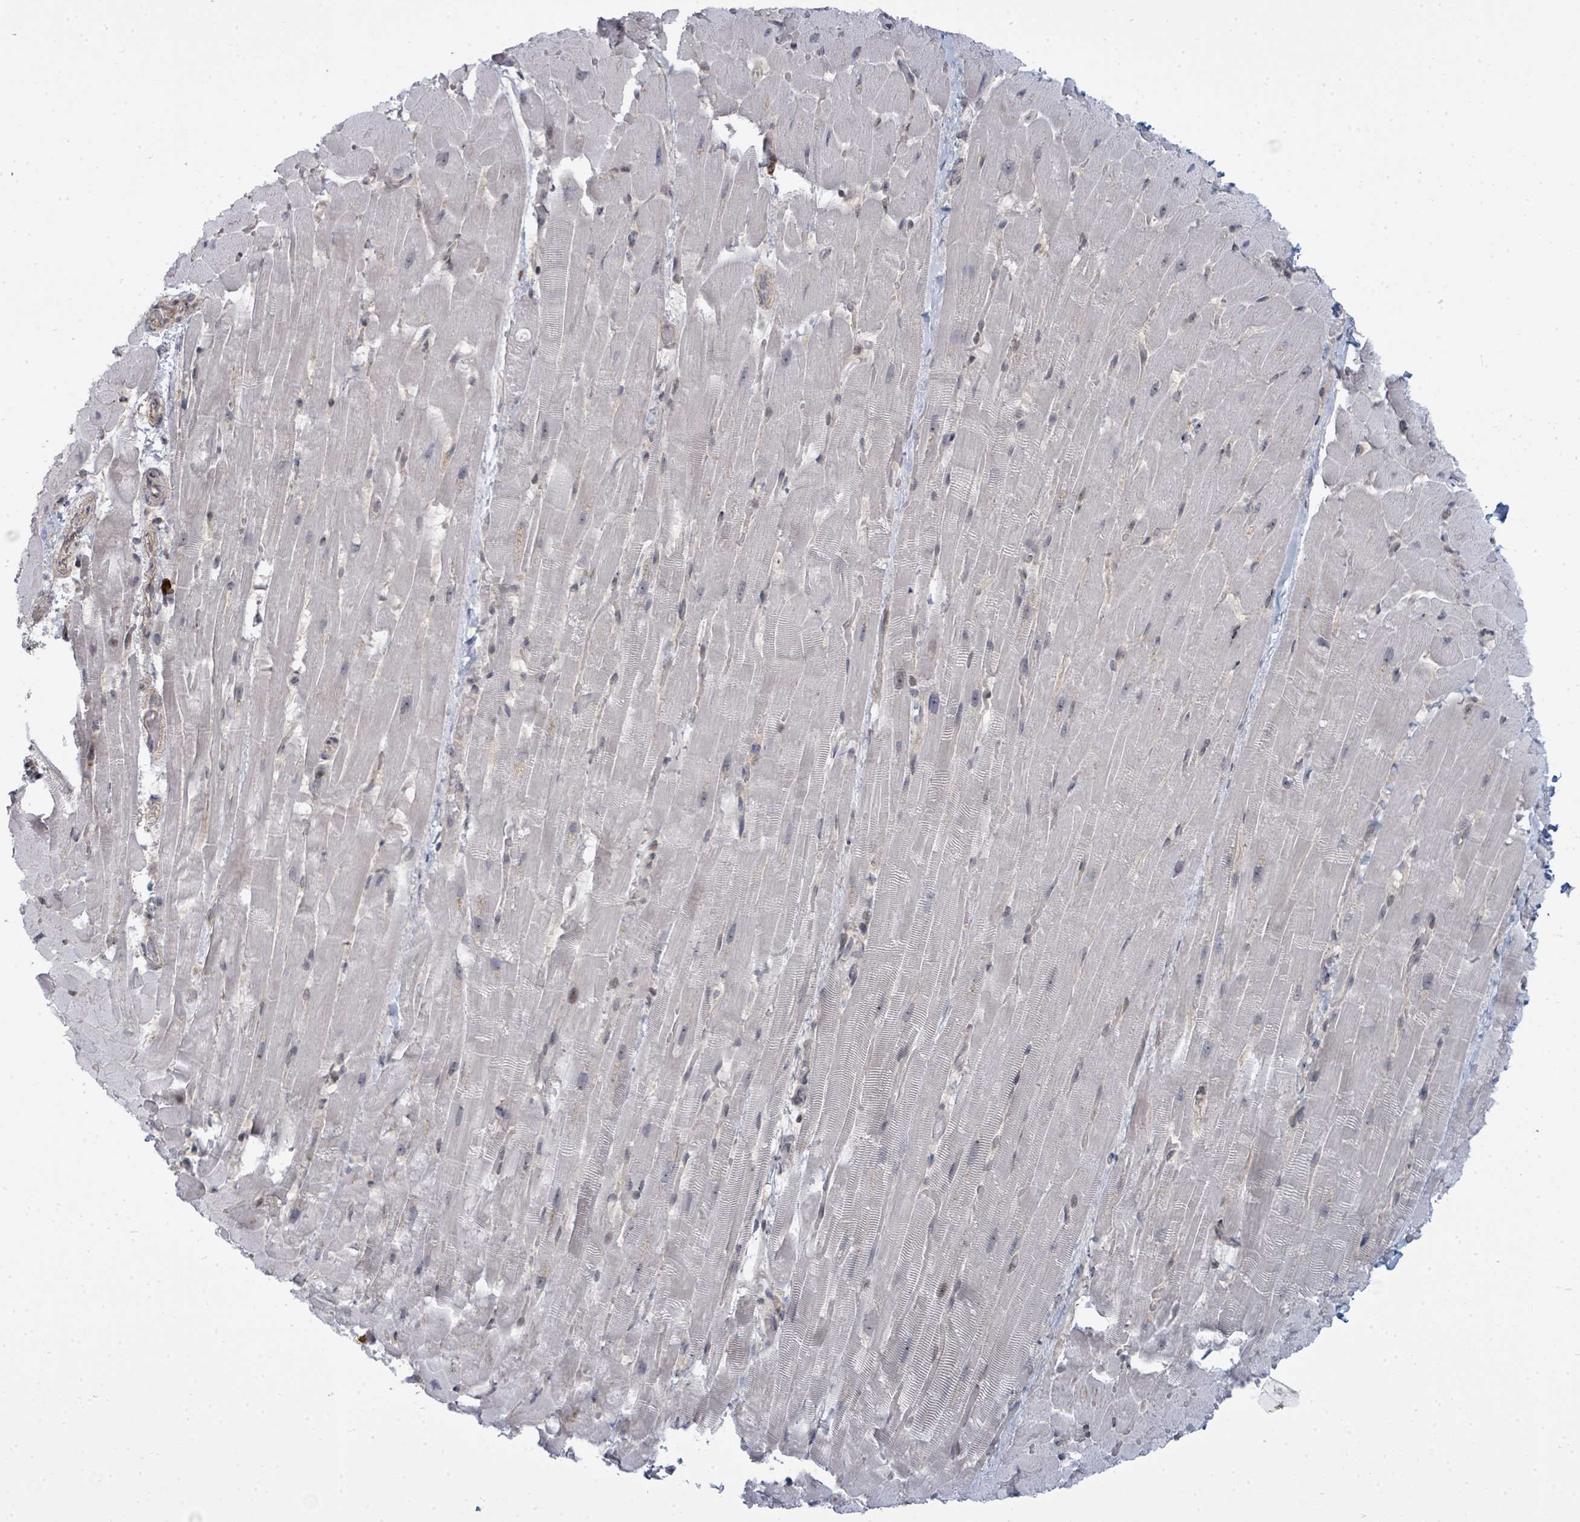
{"staining": {"intensity": "negative", "quantity": "none", "location": "none"}, "tissue": "heart muscle", "cell_type": "Cardiomyocytes", "image_type": "normal", "snomed": [{"axis": "morphology", "description": "Normal tissue, NOS"}, {"axis": "topography", "description": "Heart"}], "caption": "High magnification brightfield microscopy of normal heart muscle stained with DAB (3,3'-diaminobenzidine) (brown) and counterstained with hematoxylin (blue): cardiomyocytes show no significant staining.", "gene": "PSMG2", "patient": {"sex": "male", "age": 37}}